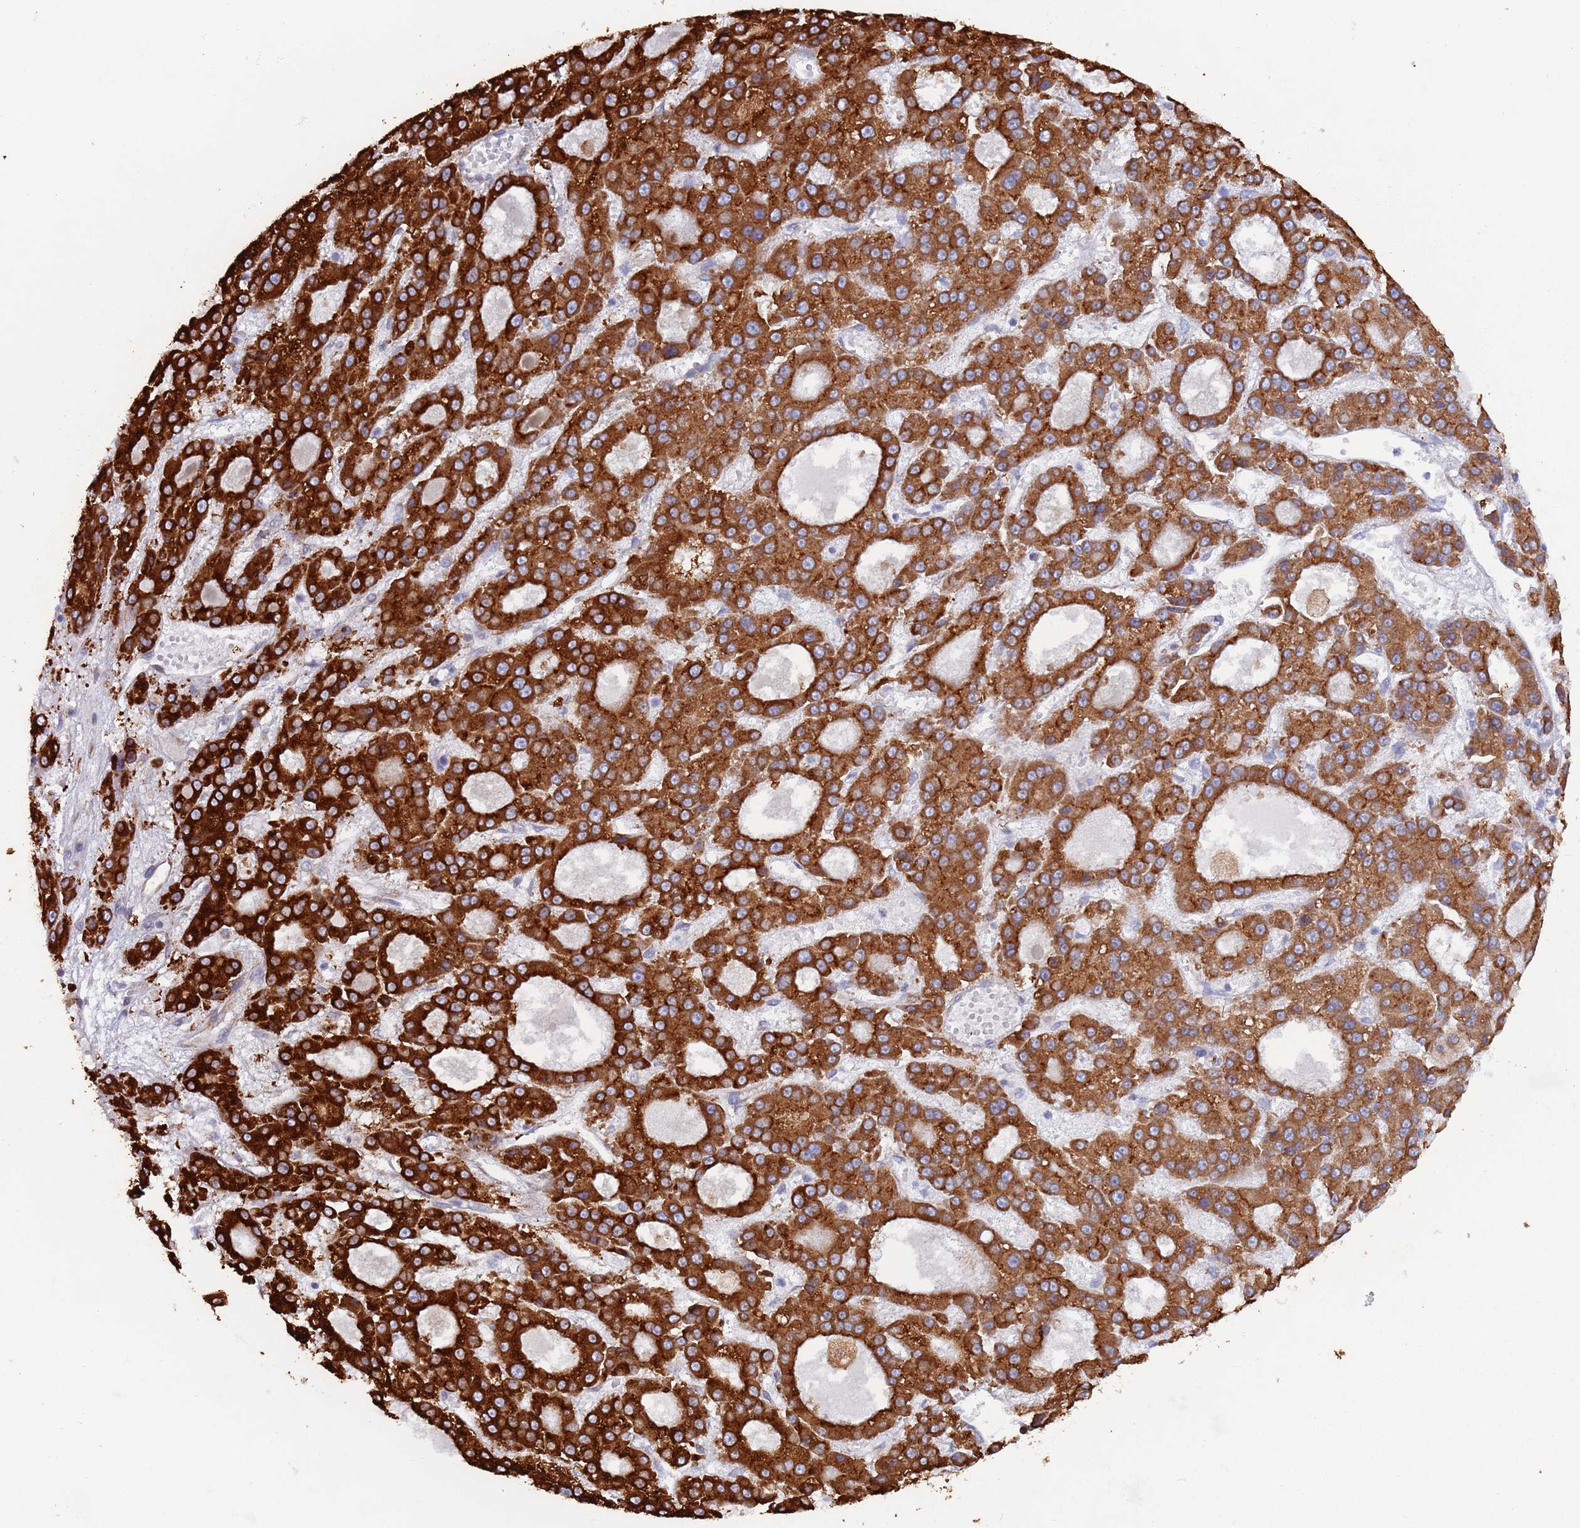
{"staining": {"intensity": "strong", "quantity": ">75%", "location": "cytoplasmic/membranous"}, "tissue": "liver cancer", "cell_type": "Tumor cells", "image_type": "cancer", "snomed": [{"axis": "morphology", "description": "Carcinoma, Hepatocellular, NOS"}, {"axis": "topography", "description": "Liver"}], "caption": "Protein expression by immunohistochemistry (IHC) displays strong cytoplasmic/membranous staining in approximately >75% of tumor cells in liver cancer.", "gene": "ZNF844", "patient": {"sex": "male", "age": 70}}